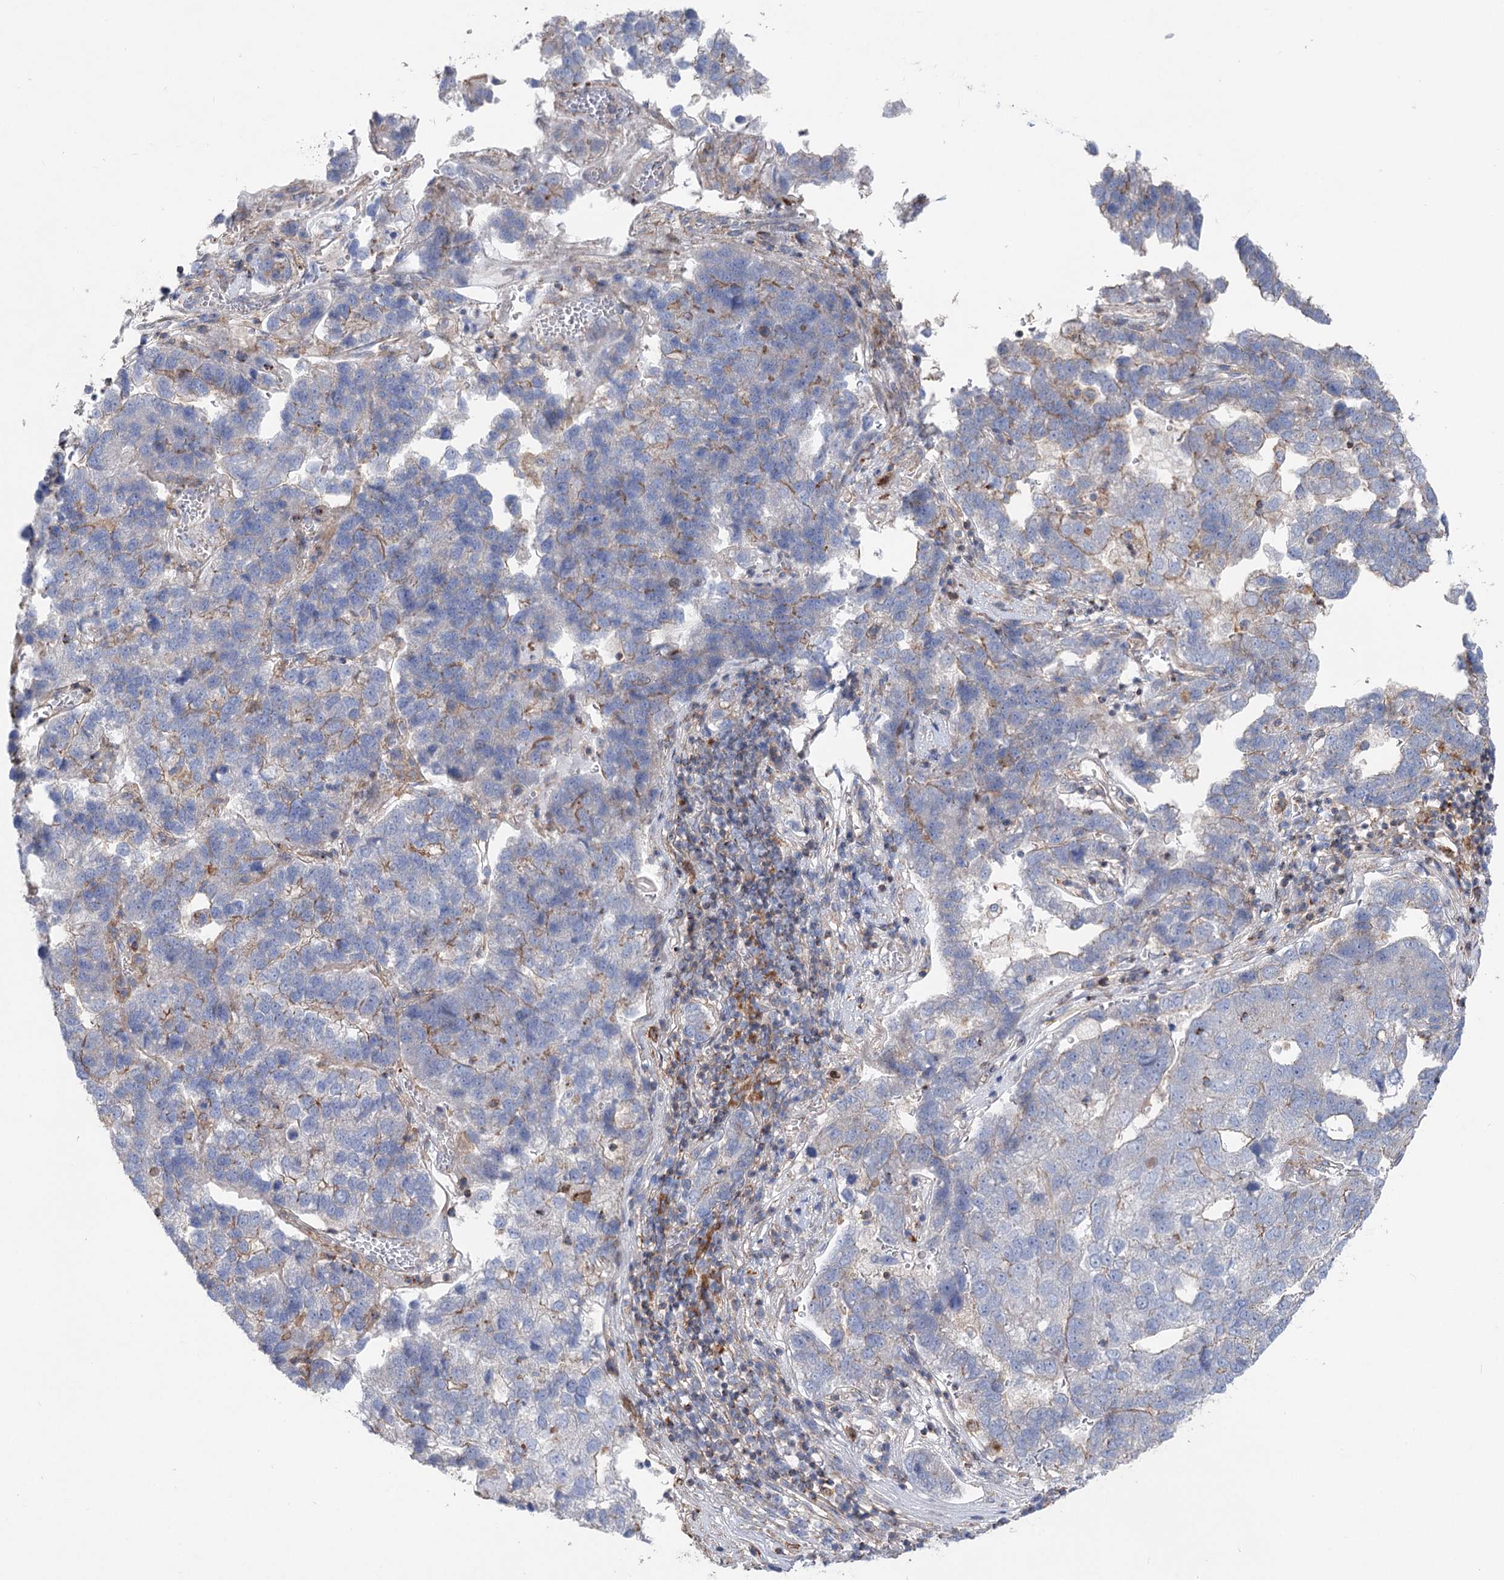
{"staining": {"intensity": "weak", "quantity": "<25%", "location": "cytoplasmic/membranous"}, "tissue": "pancreatic cancer", "cell_type": "Tumor cells", "image_type": "cancer", "snomed": [{"axis": "morphology", "description": "Adenocarcinoma, NOS"}, {"axis": "topography", "description": "Pancreas"}], "caption": "Photomicrograph shows no protein expression in tumor cells of adenocarcinoma (pancreatic) tissue. (DAB immunohistochemistry (IHC), high magnification).", "gene": "LARP1B", "patient": {"sex": "female", "age": 61}}